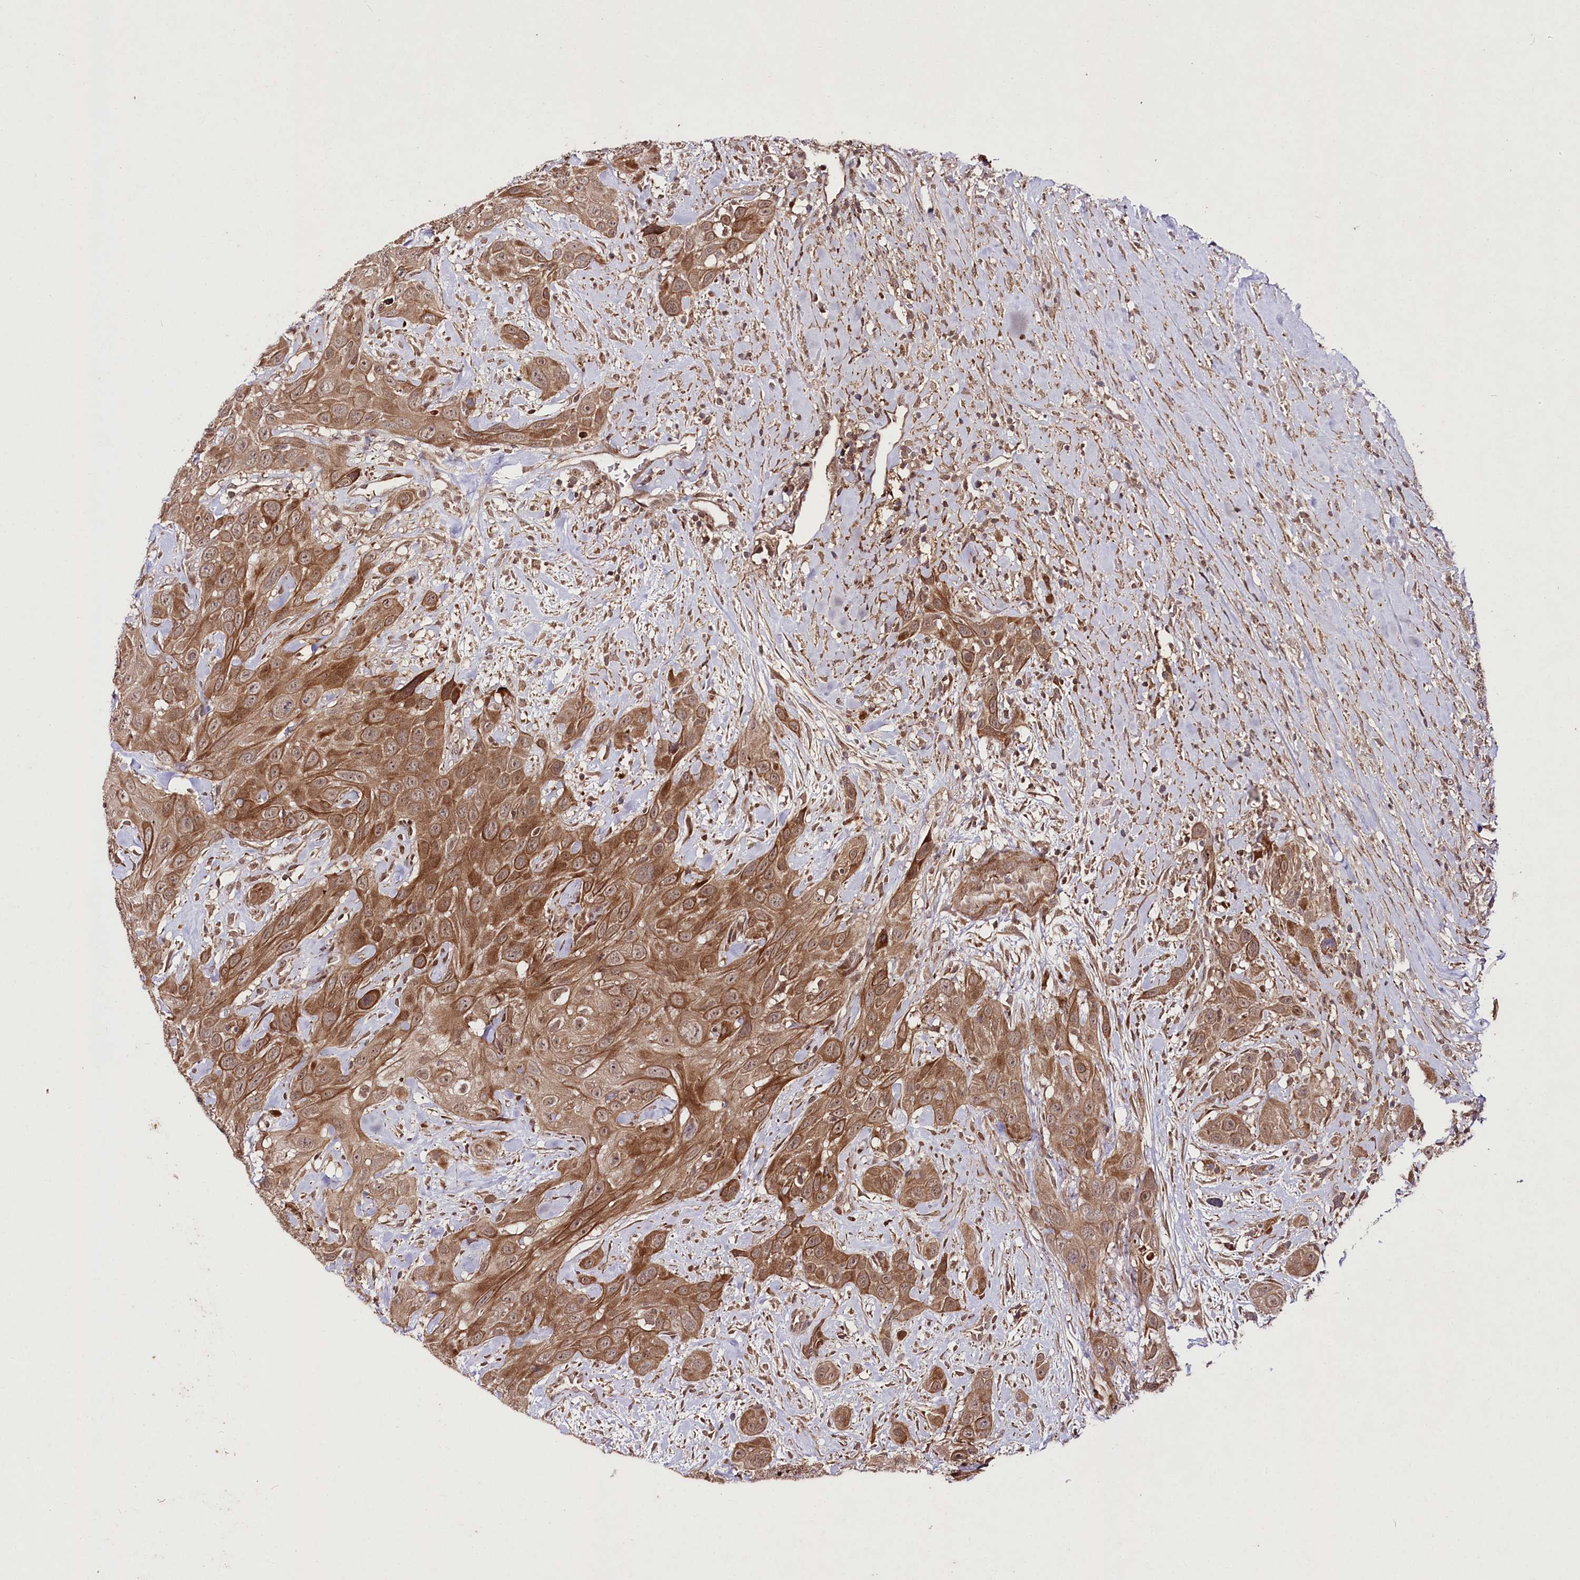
{"staining": {"intensity": "moderate", "quantity": ">75%", "location": "cytoplasmic/membranous"}, "tissue": "head and neck cancer", "cell_type": "Tumor cells", "image_type": "cancer", "snomed": [{"axis": "morphology", "description": "Squamous cell carcinoma, NOS"}, {"axis": "topography", "description": "Head-Neck"}], "caption": "DAB (3,3'-diaminobenzidine) immunohistochemical staining of head and neck cancer displays moderate cytoplasmic/membranous protein expression in about >75% of tumor cells.", "gene": "PHLDB1", "patient": {"sex": "male", "age": 81}}